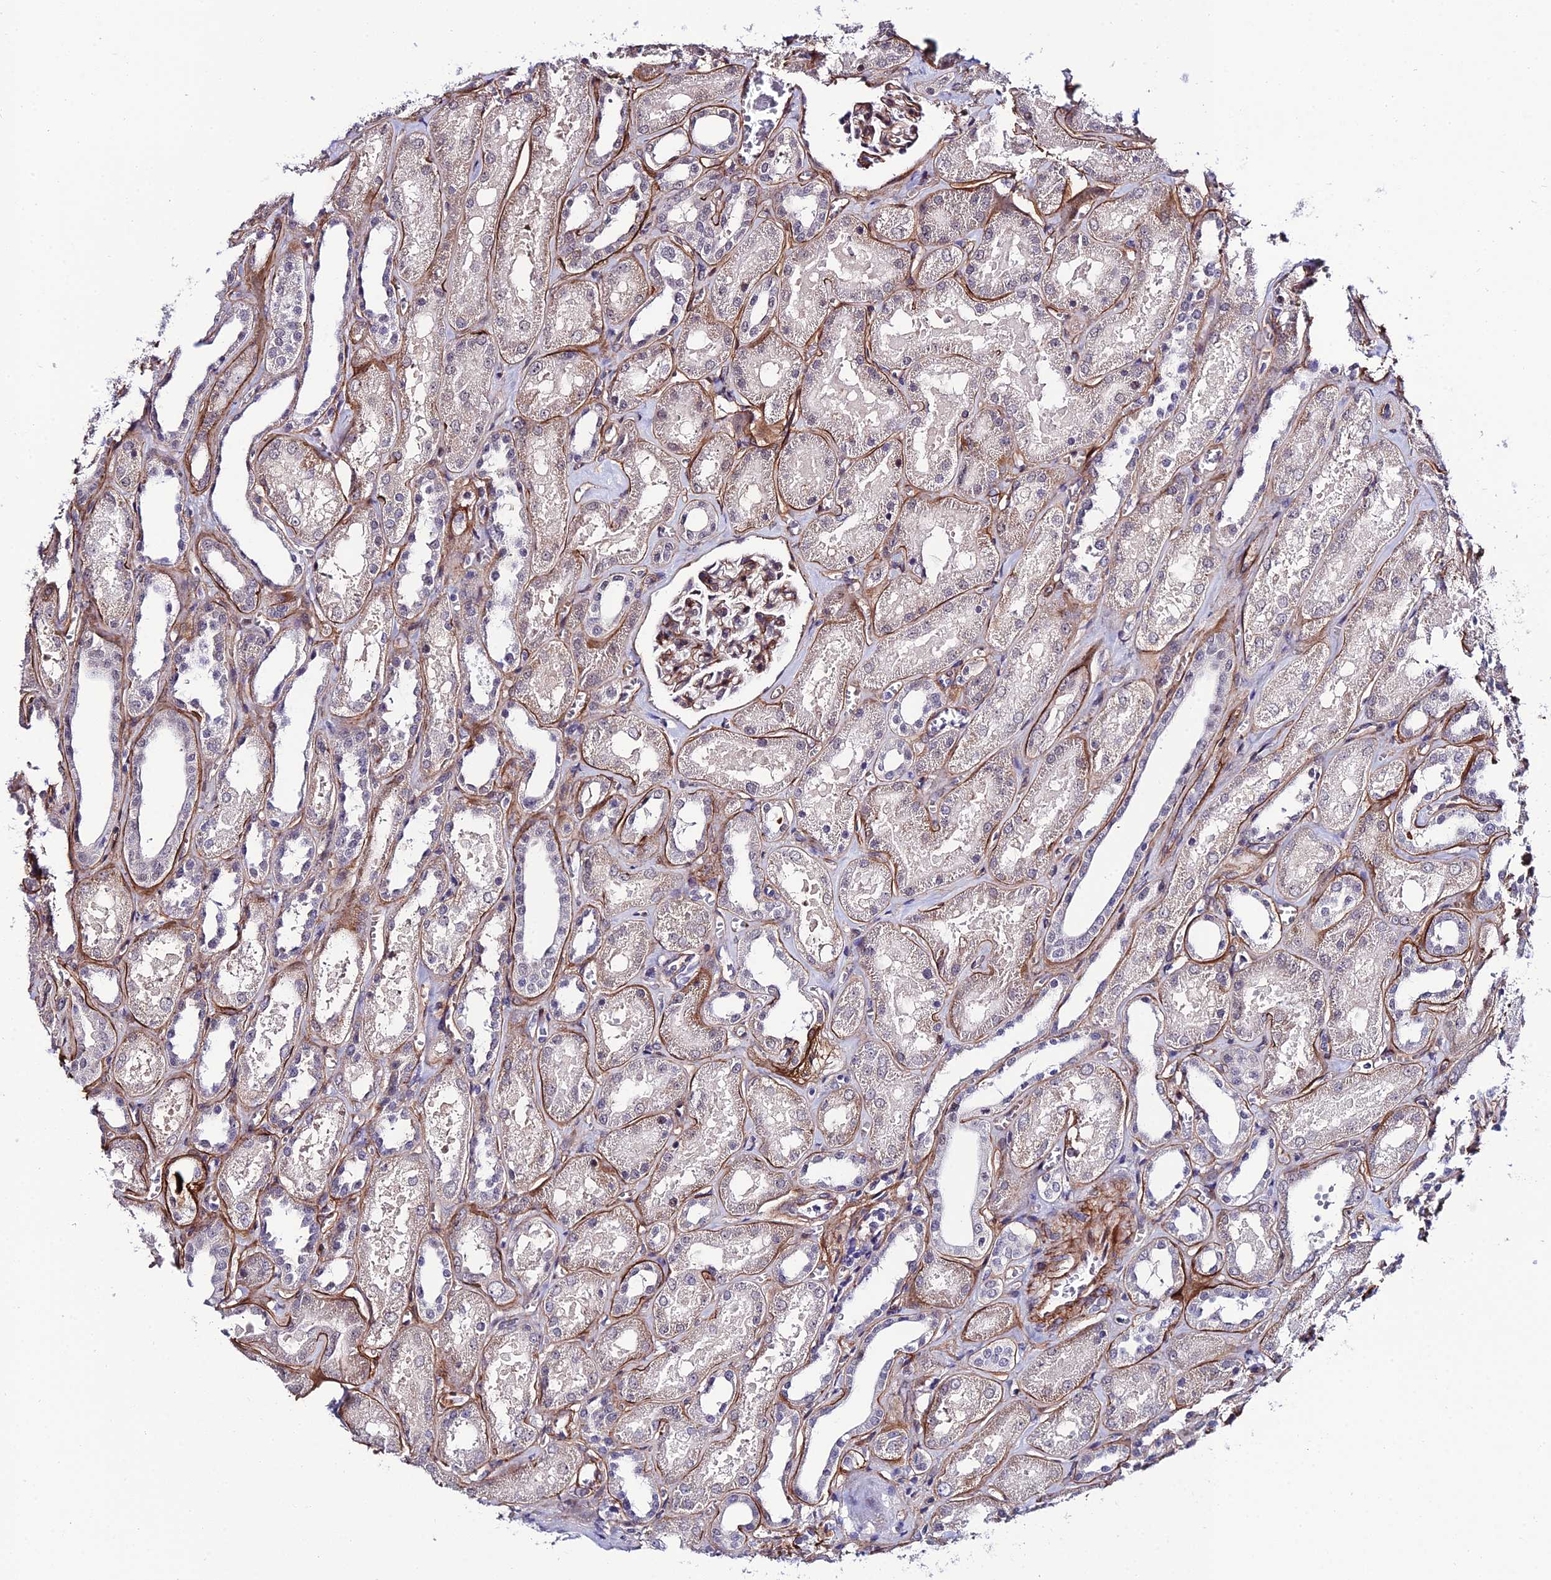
{"staining": {"intensity": "moderate", "quantity": "25%-75%", "location": "cytoplasmic/membranous"}, "tissue": "kidney", "cell_type": "Cells in glomeruli", "image_type": "normal", "snomed": [{"axis": "morphology", "description": "Normal tissue, NOS"}, {"axis": "morphology", "description": "Adenocarcinoma, NOS"}, {"axis": "topography", "description": "Kidney"}], "caption": "The immunohistochemical stain labels moderate cytoplasmic/membranous expression in cells in glomeruli of benign kidney.", "gene": "SYT15B", "patient": {"sex": "female", "age": 68}}